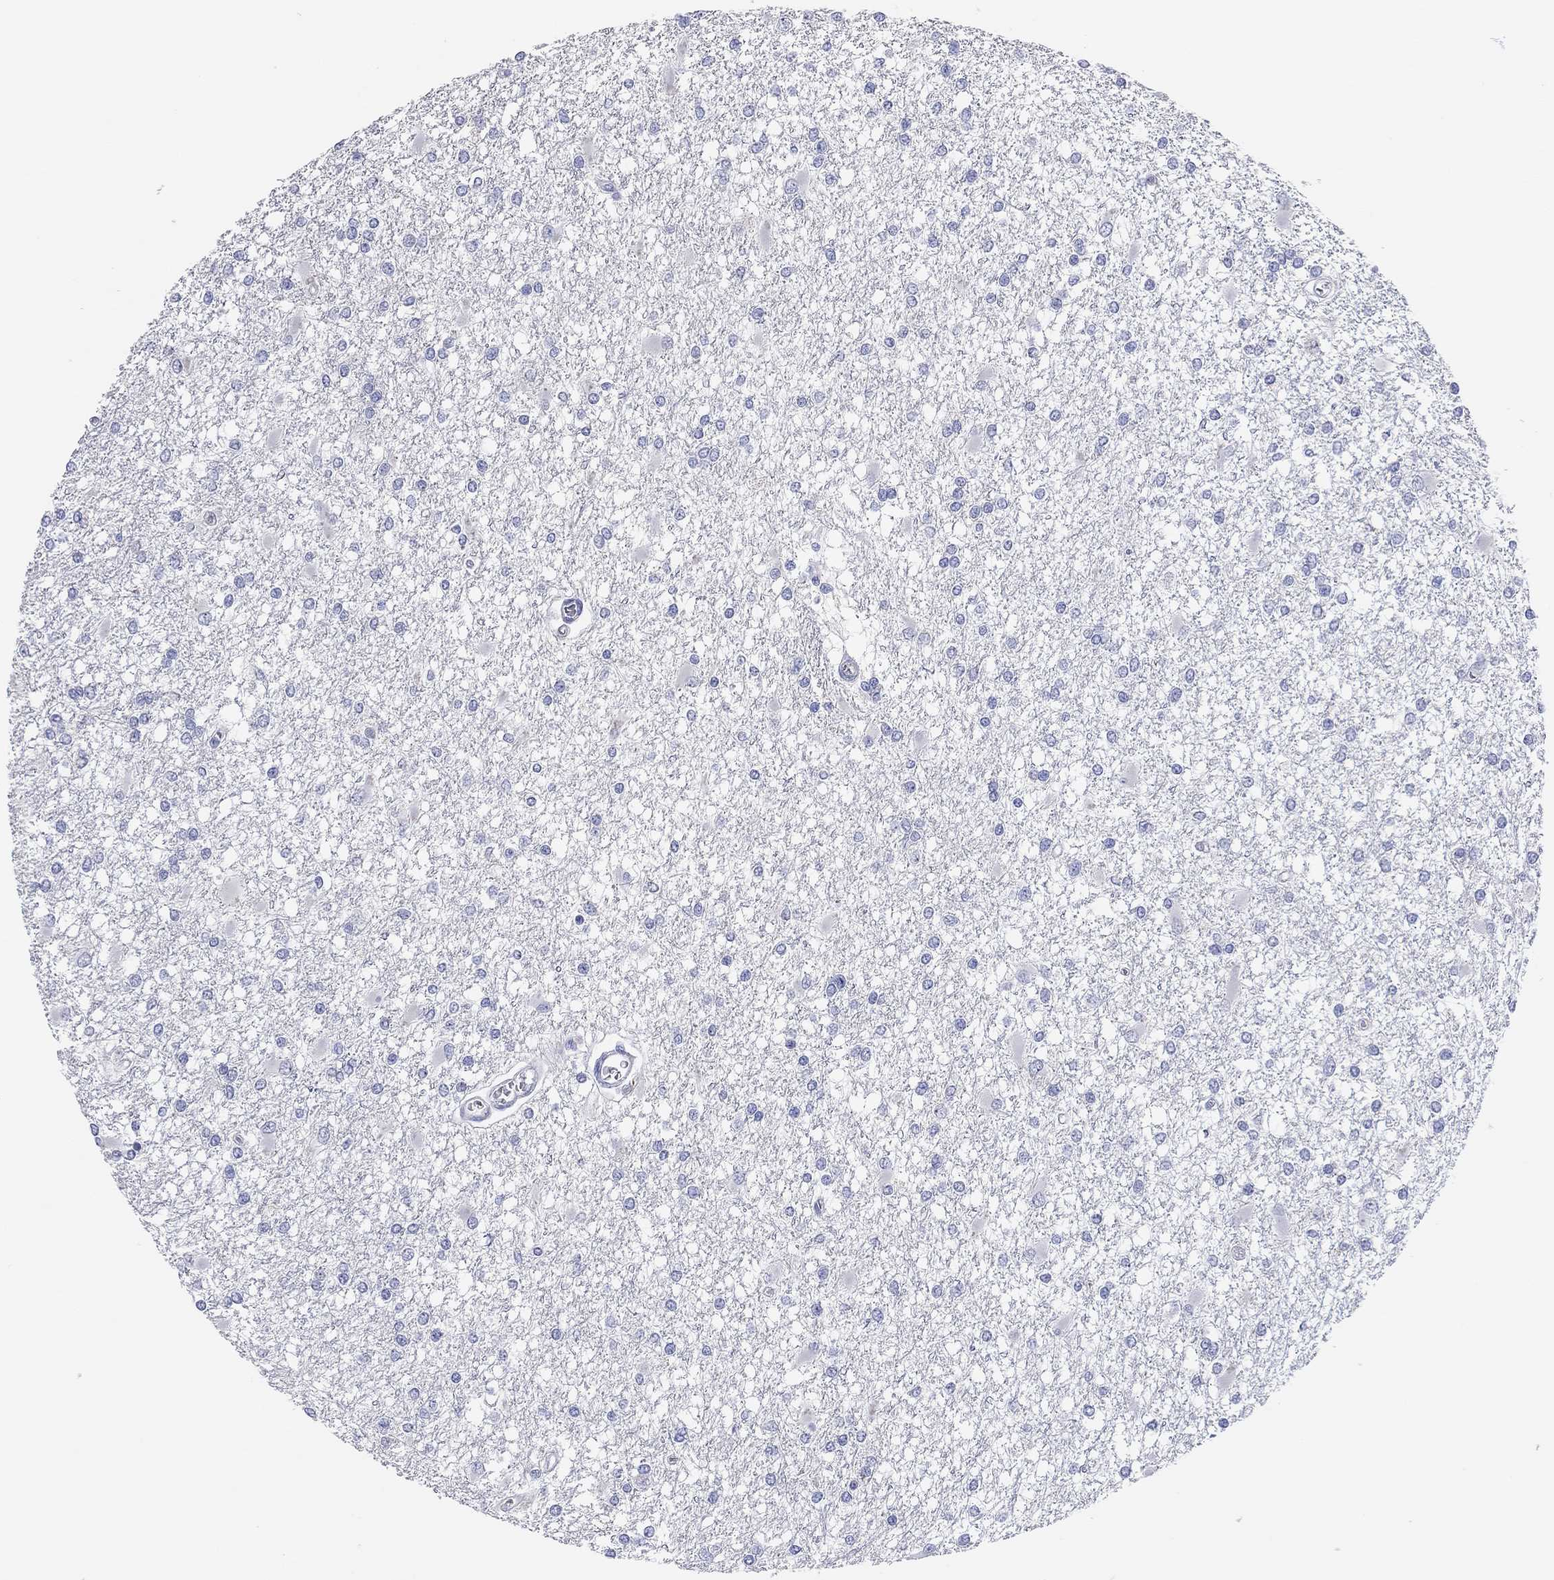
{"staining": {"intensity": "negative", "quantity": "none", "location": "none"}, "tissue": "glioma", "cell_type": "Tumor cells", "image_type": "cancer", "snomed": [{"axis": "morphology", "description": "Glioma, malignant, High grade"}, {"axis": "topography", "description": "Cerebral cortex"}], "caption": "This is an immunohistochemistry photomicrograph of human glioma. There is no staining in tumor cells.", "gene": "TMEM221", "patient": {"sex": "male", "age": 79}}